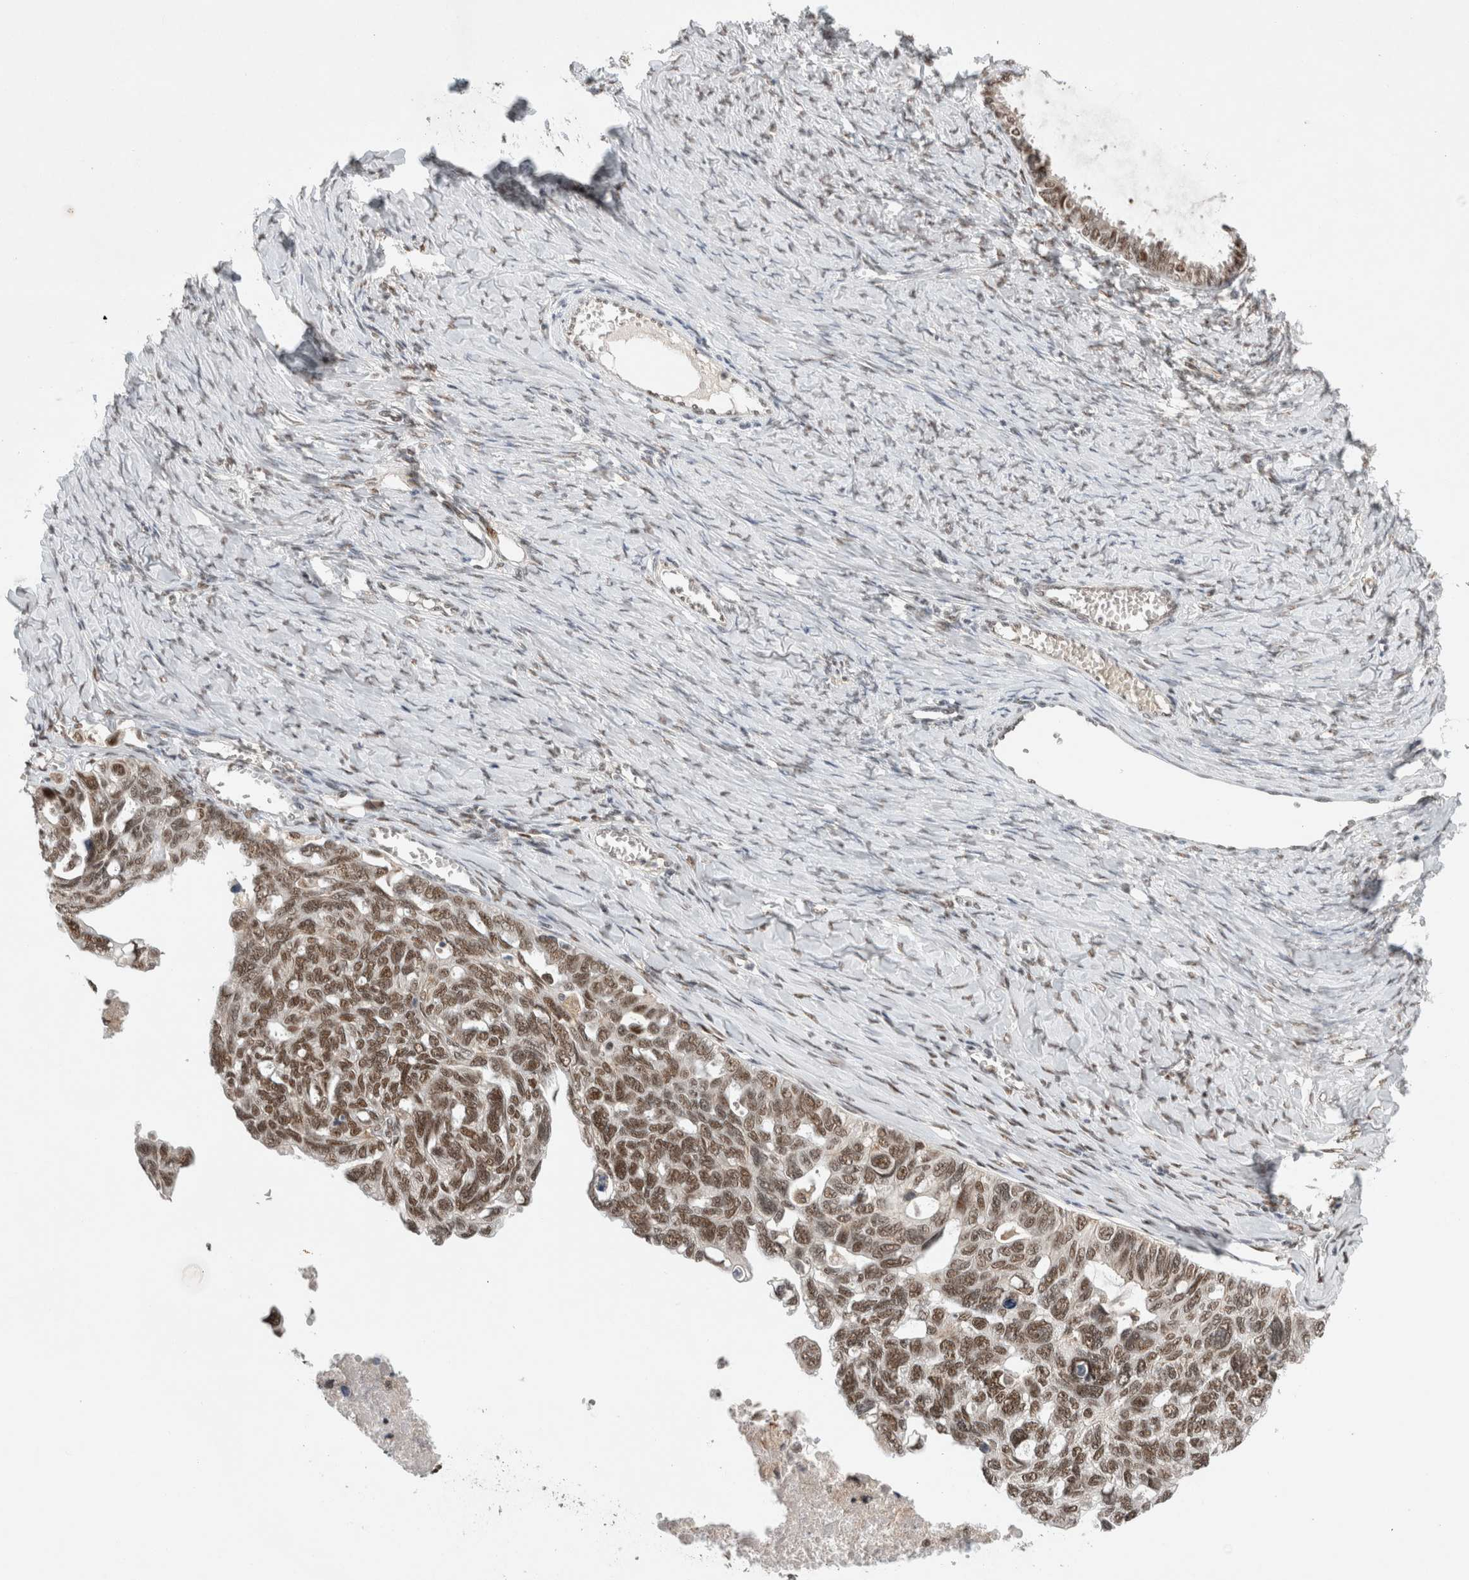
{"staining": {"intensity": "moderate", "quantity": ">75%", "location": "nuclear"}, "tissue": "ovarian cancer", "cell_type": "Tumor cells", "image_type": "cancer", "snomed": [{"axis": "morphology", "description": "Cystadenocarcinoma, serous, NOS"}, {"axis": "topography", "description": "Ovary"}], "caption": "Ovarian cancer (serous cystadenocarcinoma) was stained to show a protein in brown. There is medium levels of moderate nuclear staining in approximately >75% of tumor cells.", "gene": "NCAPG2", "patient": {"sex": "female", "age": 79}}